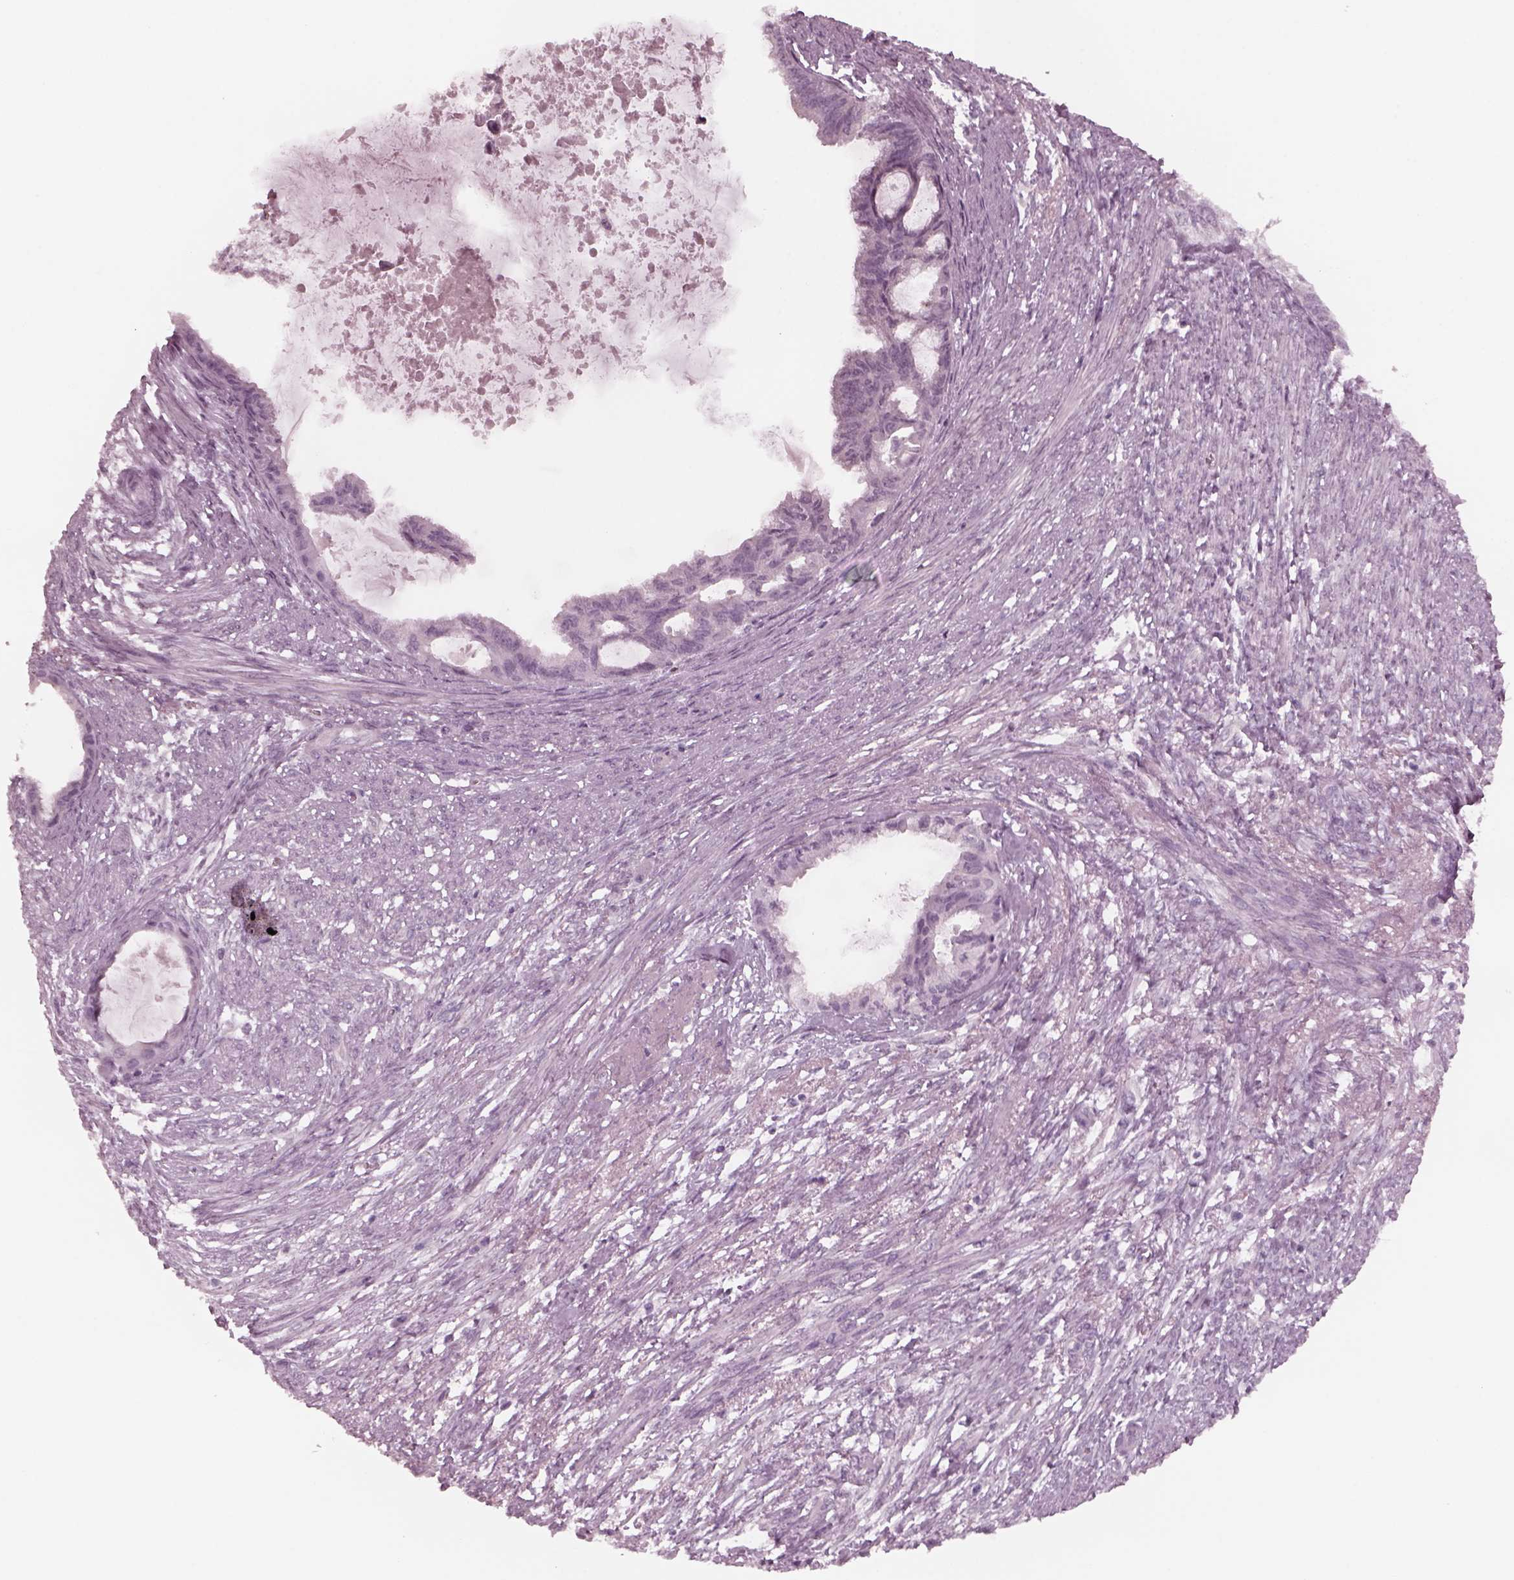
{"staining": {"intensity": "negative", "quantity": "none", "location": "none"}, "tissue": "endometrial cancer", "cell_type": "Tumor cells", "image_type": "cancer", "snomed": [{"axis": "morphology", "description": "Adenocarcinoma, NOS"}, {"axis": "topography", "description": "Endometrium"}], "caption": "Tumor cells show no significant expression in adenocarcinoma (endometrial).", "gene": "YY2", "patient": {"sex": "female", "age": 86}}